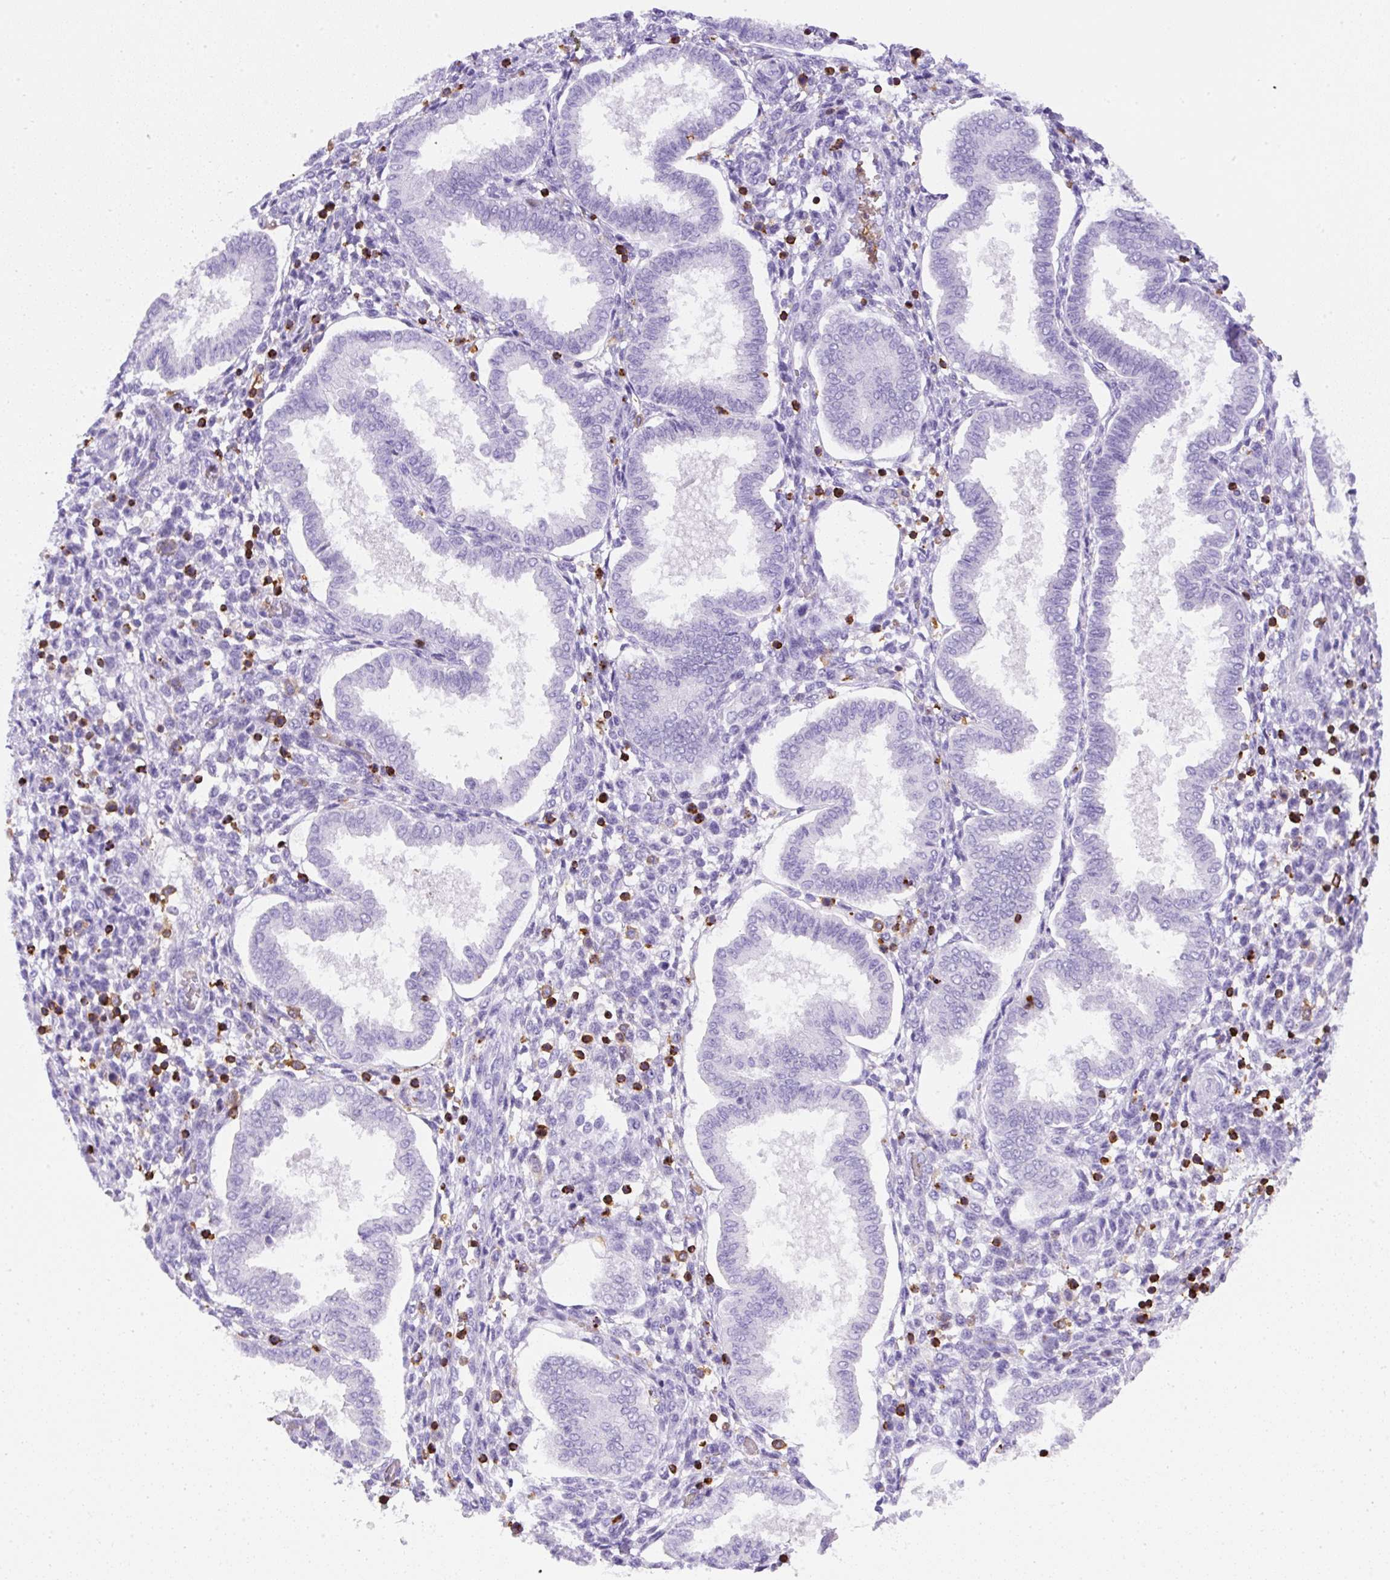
{"staining": {"intensity": "negative", "quantity": "none", "location": "none"}, "tissue": "endometrium", "cell_type": "Cells in endometrial stroma", "image_type": "normal", "snomed": [{"axis": "morphology", "description": "Normal tissue, NOS"}, {"axis": "topography", "description": "Endometrium"}], "caption": "This is an IHC micrograph of unremarkable endometrium. There is no positivity in cells in endometrial stroma.", "gene": "FAM228B", "patient": {"sex": "female", "age": 24}}